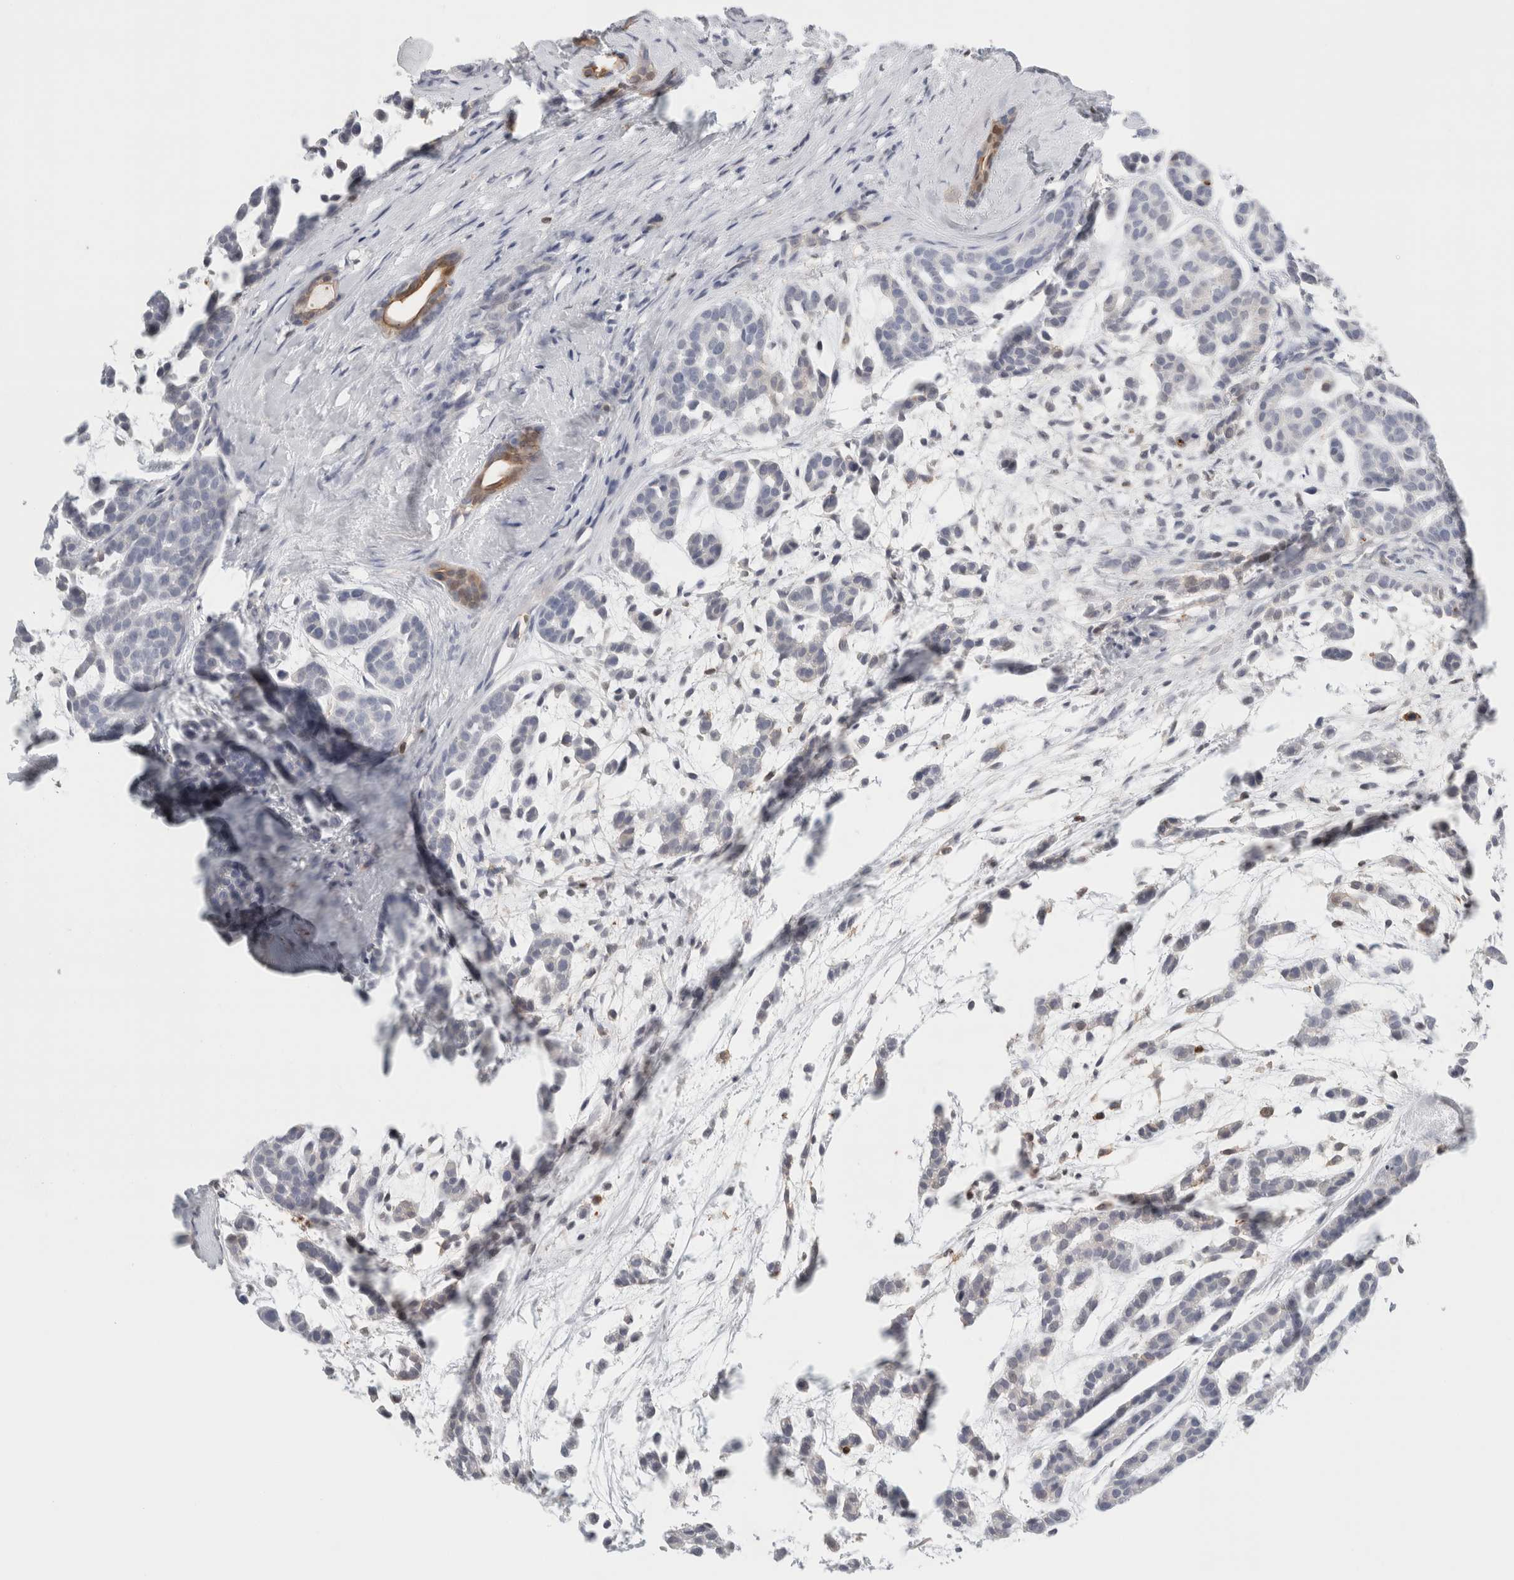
{"staining": {"intensity": "negative", "quantity": "none", "location": "none"}, "tissue": "head and neck cancer", "cell_type": "Tumor cells", "image_type": "cancer", "snomed": [{"axis": "morphology", "description": "Adenocarcinoma, NOS"}, {"axis": "morphology", "description": "Adenoma, NOS"}, {"axis": "topography", "description": "Head-Neck"}], "caption": "High magnification brightfield microscopy of head and neck adenocarcinoma stained with DAB (3,3'-diaminobenzidine) (brown) and counterstained with hematoxylin (blue): tumor cells show no significant positivity.", "gene": "P2RY2", "patient": {"sex": "female", "age": 55}}